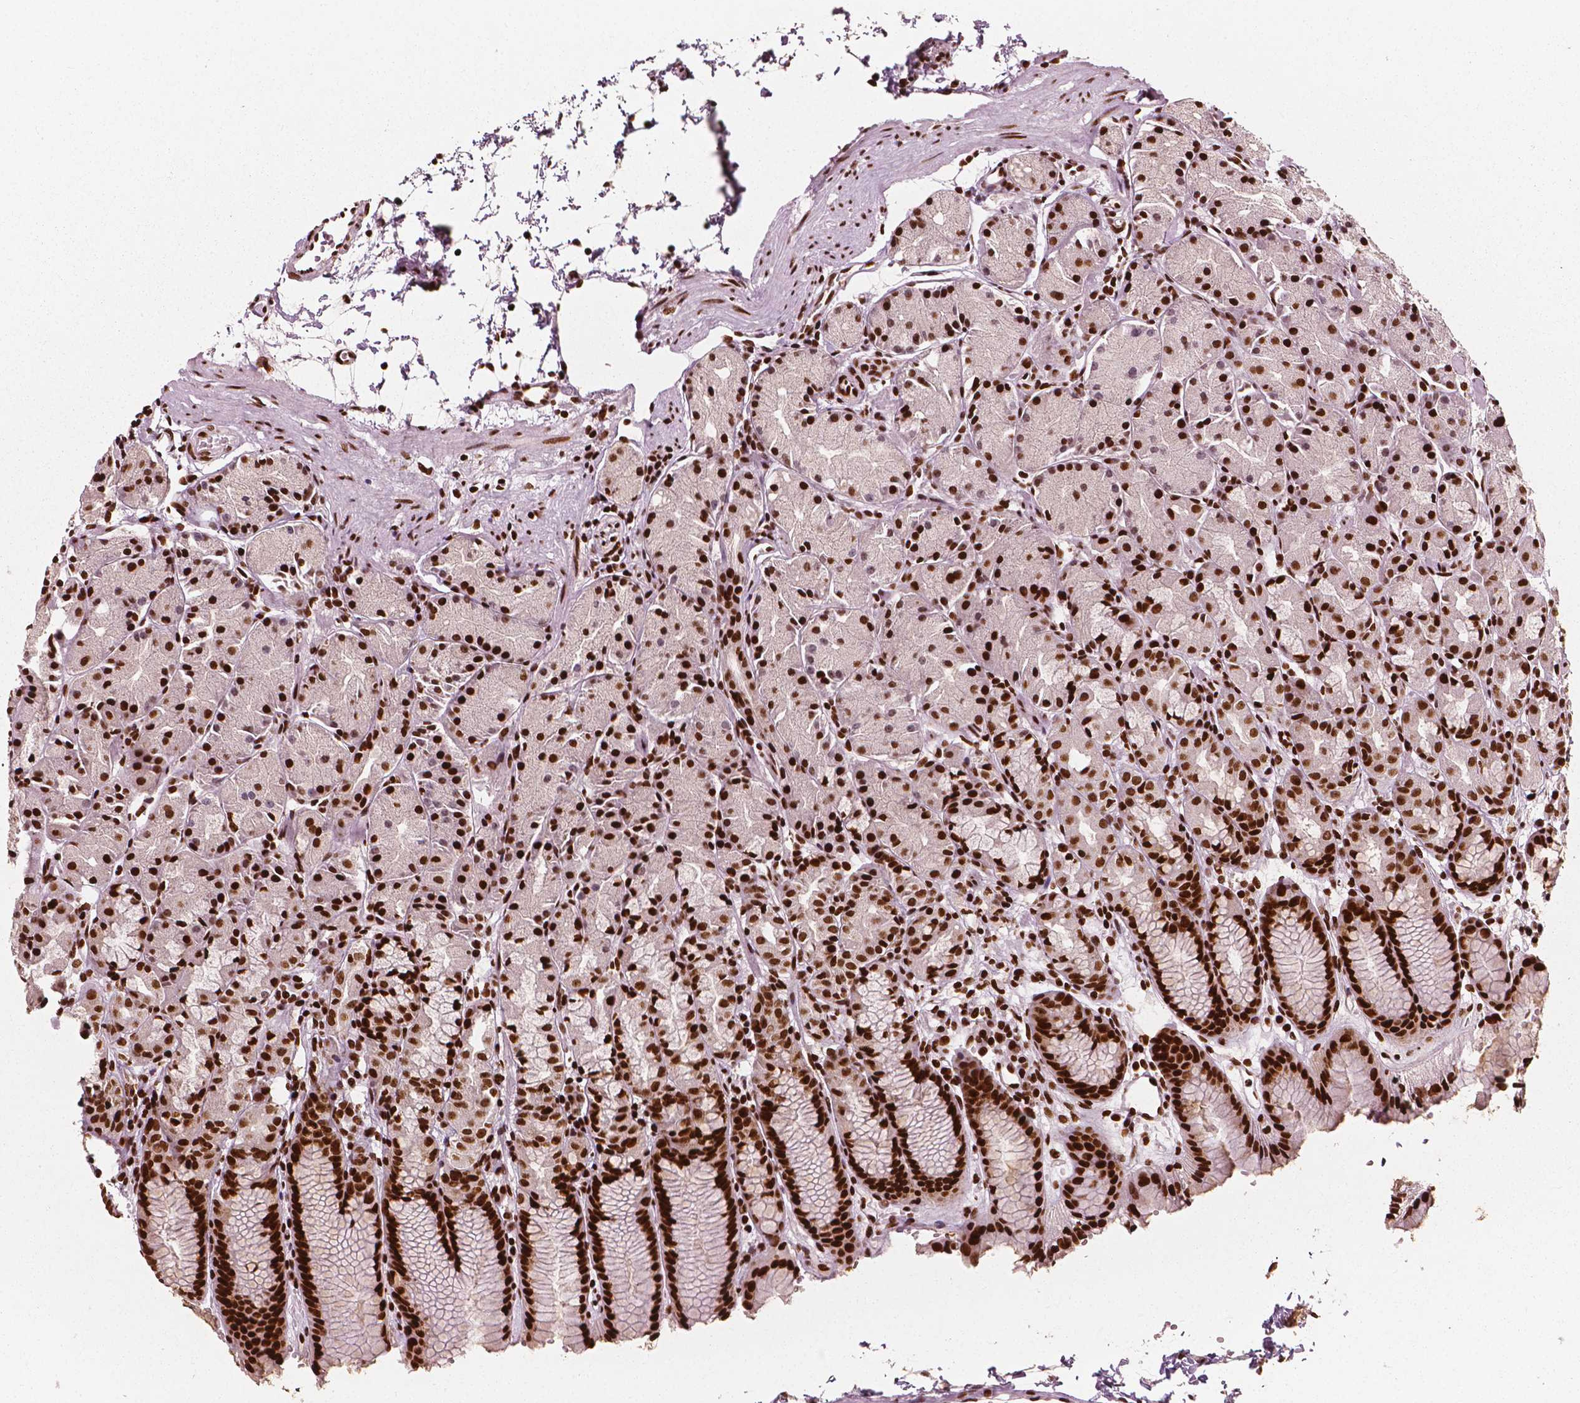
{"staining": {"intensity": "strong", "quantity": ">75%", "location": "nuclear"}, "tissue": "stomach", "cell_type": "Glandular cells", "image_type": "normal", "snomed": [{"axis": "morphology", "description": "Normal tissue, NOS"}, {"axis": "topography", "description": "Stomach, upper"}], "caption": "Stomach was stained to show a protein in brown. There is high levels of strong nuclear expression in approximately >75% of glandular cells. (brown staining indicates protein expression, while blue staining denotes nuclei).", "gene": "CTCF", "patient": {"sex": "male", "age": 47}}